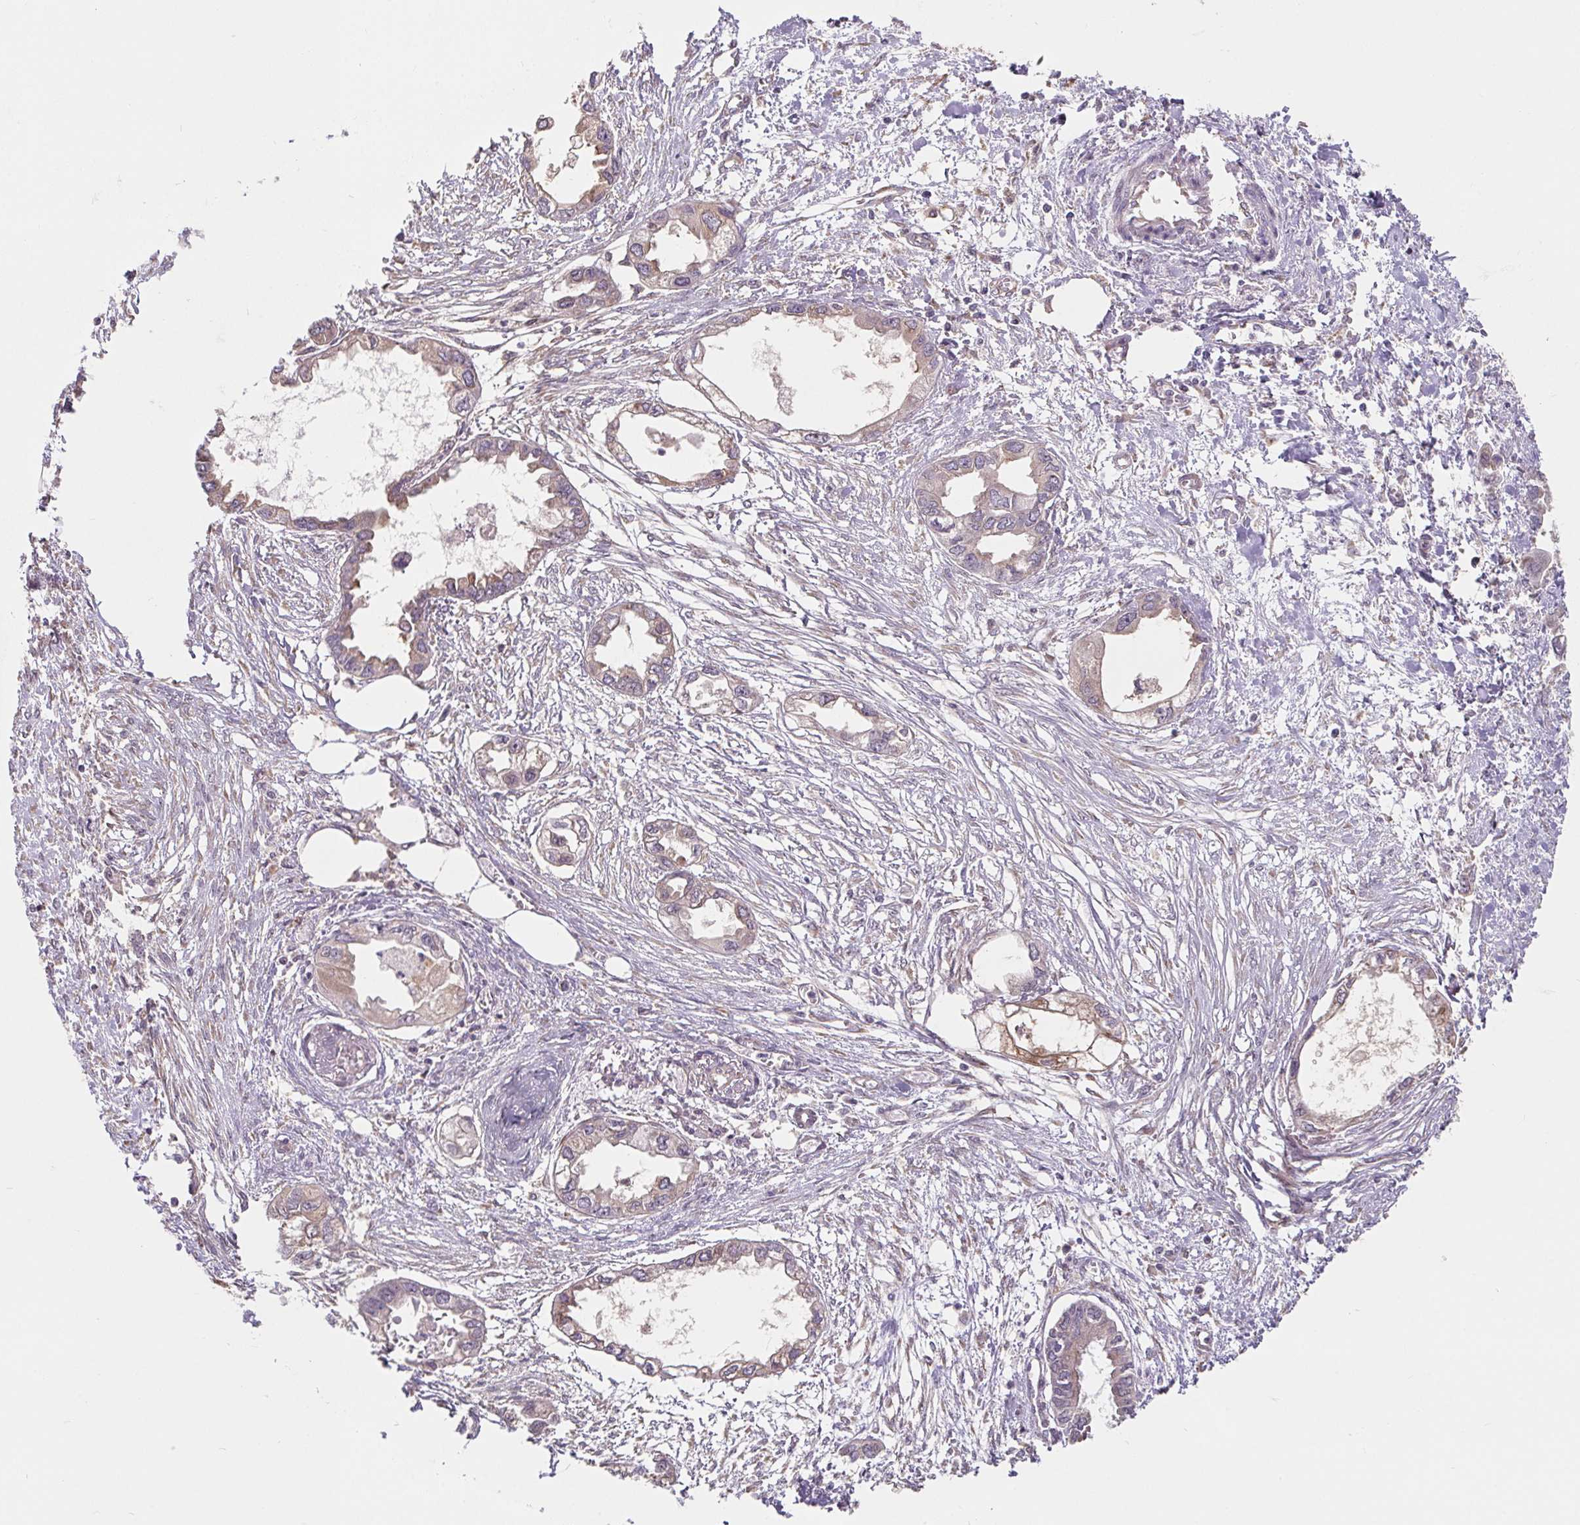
{"staining": {"intensity": "moderate", "quantity": "25%-75%", "location": "cytoplasmic/membranous"}, "tissue": "endometrial cancer", "cell_type": "Tumor cells", "image_type": "cancer", "snomed": [{"axis": "morphology", "description": "Adenocarcinoma, NOS"}, {"axis": "morphology", "description": "Adenocarcinoma, metastatic, NOS"}, {"axis": "topography", "description": "Adipose tissue"}, {"axis": "topography", "description": "Endometrium"}], "caption": "Endometrial adenocarcinoma tissue demonstrates moderate cytoplasmic/membranous expression in approximately 25%-75% of tumor cells", "gene": "LYPD5", "patient": {"sex": "female", "age": 67}}